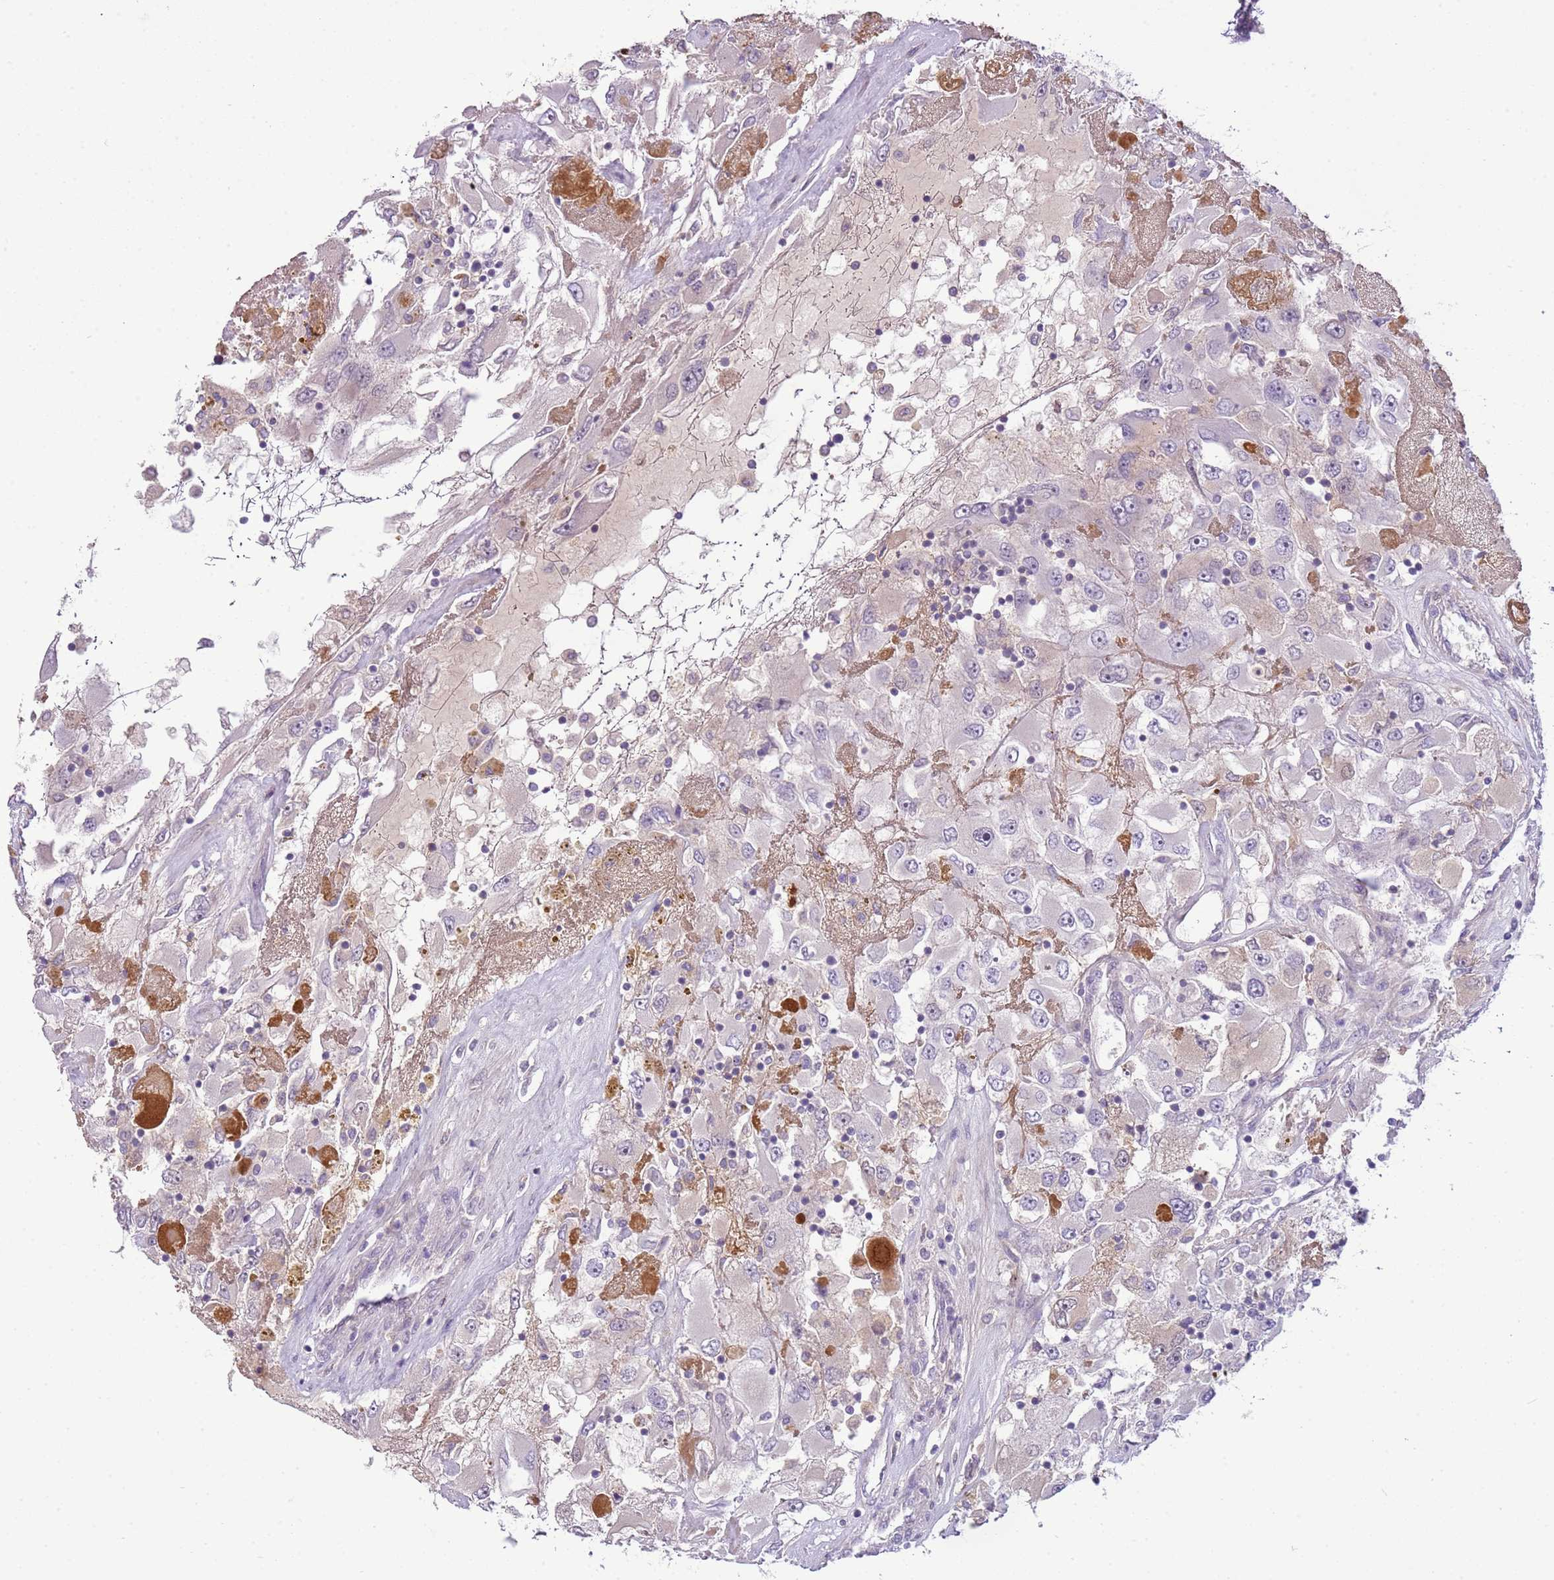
{"staining": {"intensity": "negative", "quantity": "none", "location": "none"}, "tissue": "renal cancer", "cell_type": "Tumor cells", "image_type": "cancer", "snomed": [{"axis": "morphology", "description": "Adenocarcinoma, NOS"}, {"axis": "topography", "description": "Kidney"}], "caption": "The image displays no significant staining in tumor cells of renal cancer (adenocarcinoma).", "gene": "SCAMP5", "patient": {"sex": "female", "age": 52}}